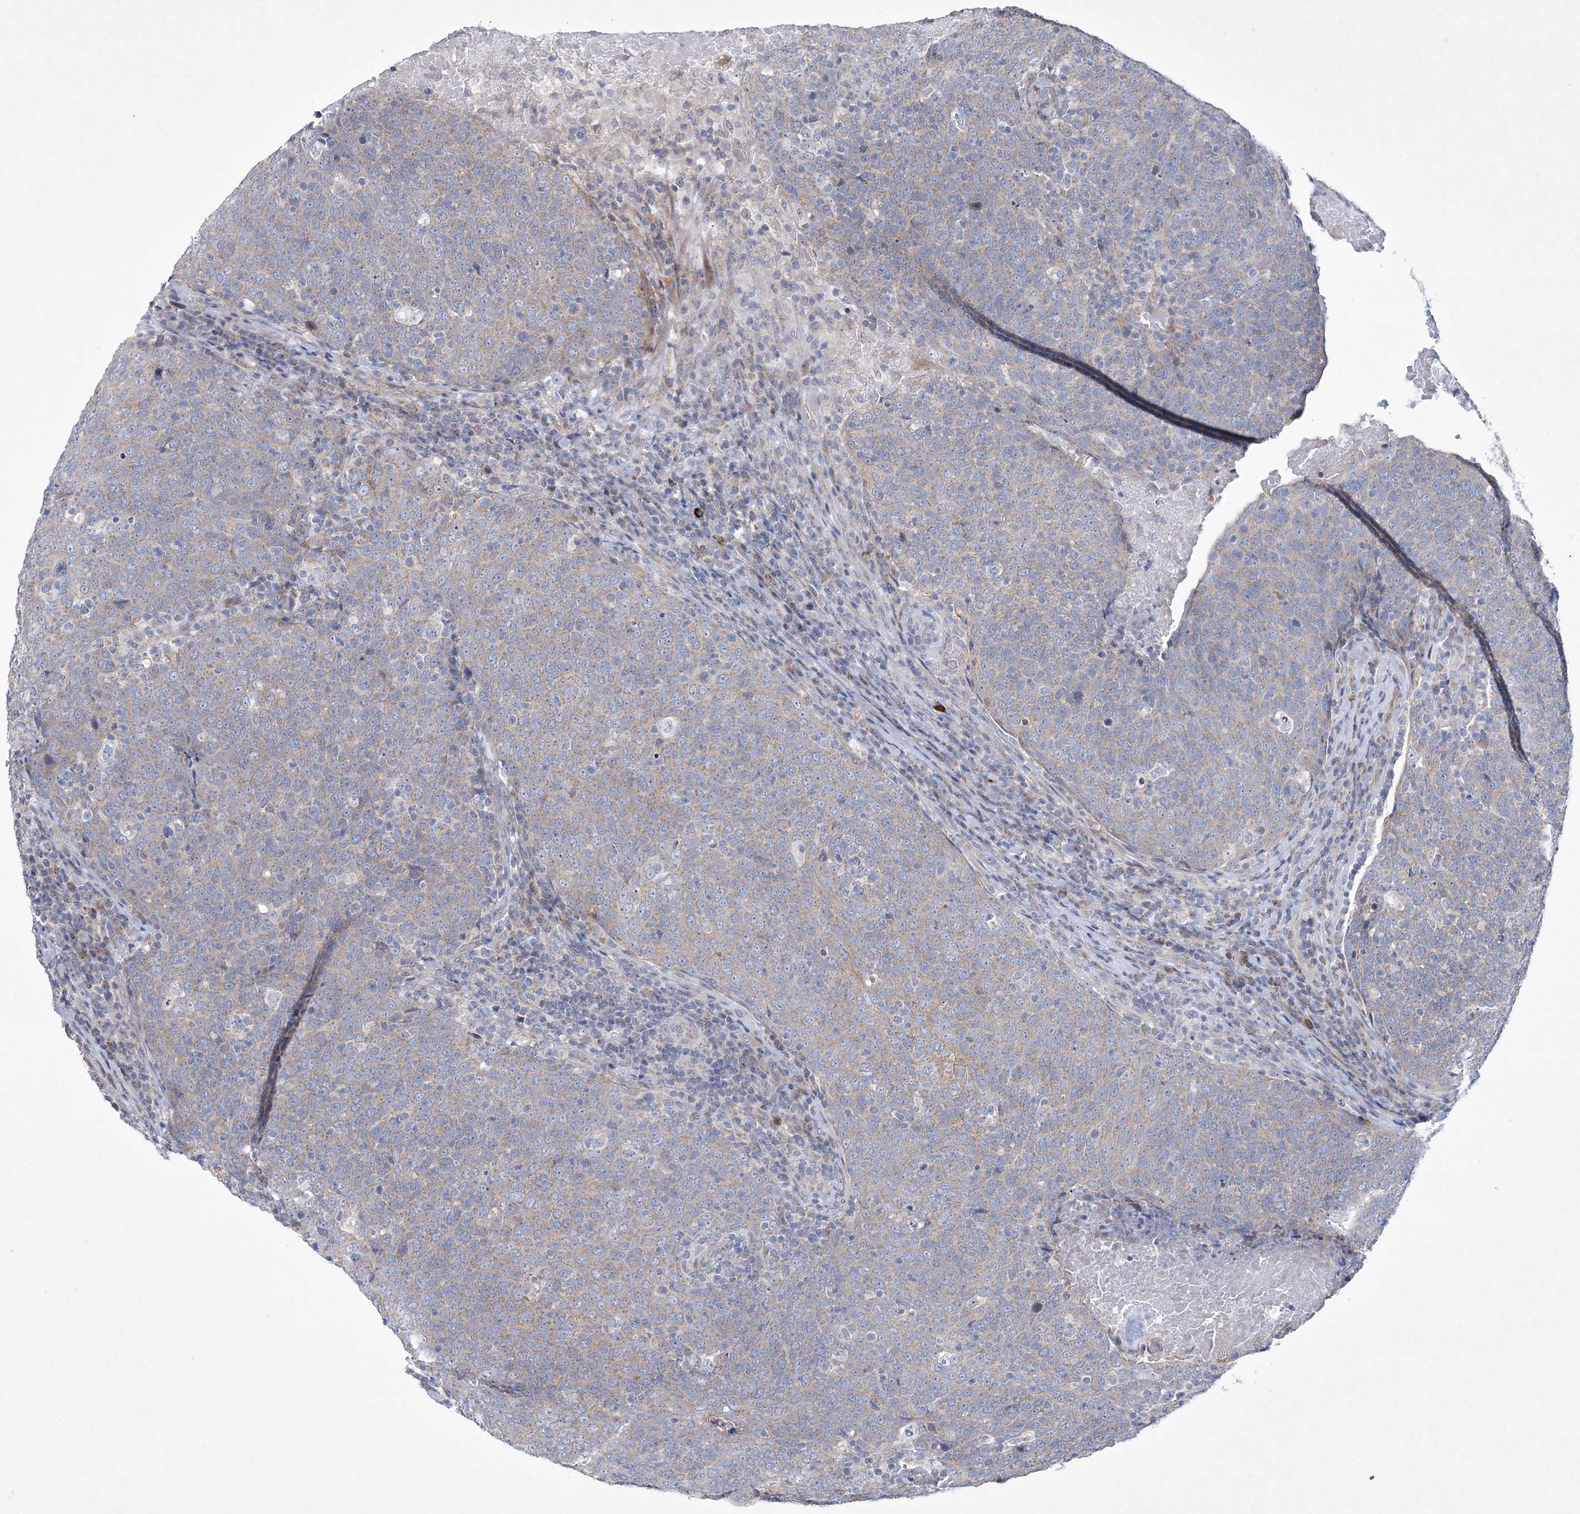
{"staining": {"intensity": "weak", "quantity": ">75%", "location": "cytoplasmic/membranous"}, "tissue": "head and neck cancer", "cell_type": "Tumor cells", "image_type": "cancer", "snomed": [{"axis": "morphology", "description": "Squamous cell carcinoma, NOS"}, {"axis": "morphology", "description": "Squamous cell carcinoma, metastatic, NOS"}, {"axis": "topography", "description": "Lymph node"}, {"axis": "topography", "description": "Head-Neck"}], "caption": "IHC of metastatic squamous cell carcinoma (head and neck) demonstrates low levels of weak cytoplasmic/membranous positivity in about >75% of tumor cells.", "gene": "CES4A", "patient": {"sex": "male", "age": 62}}